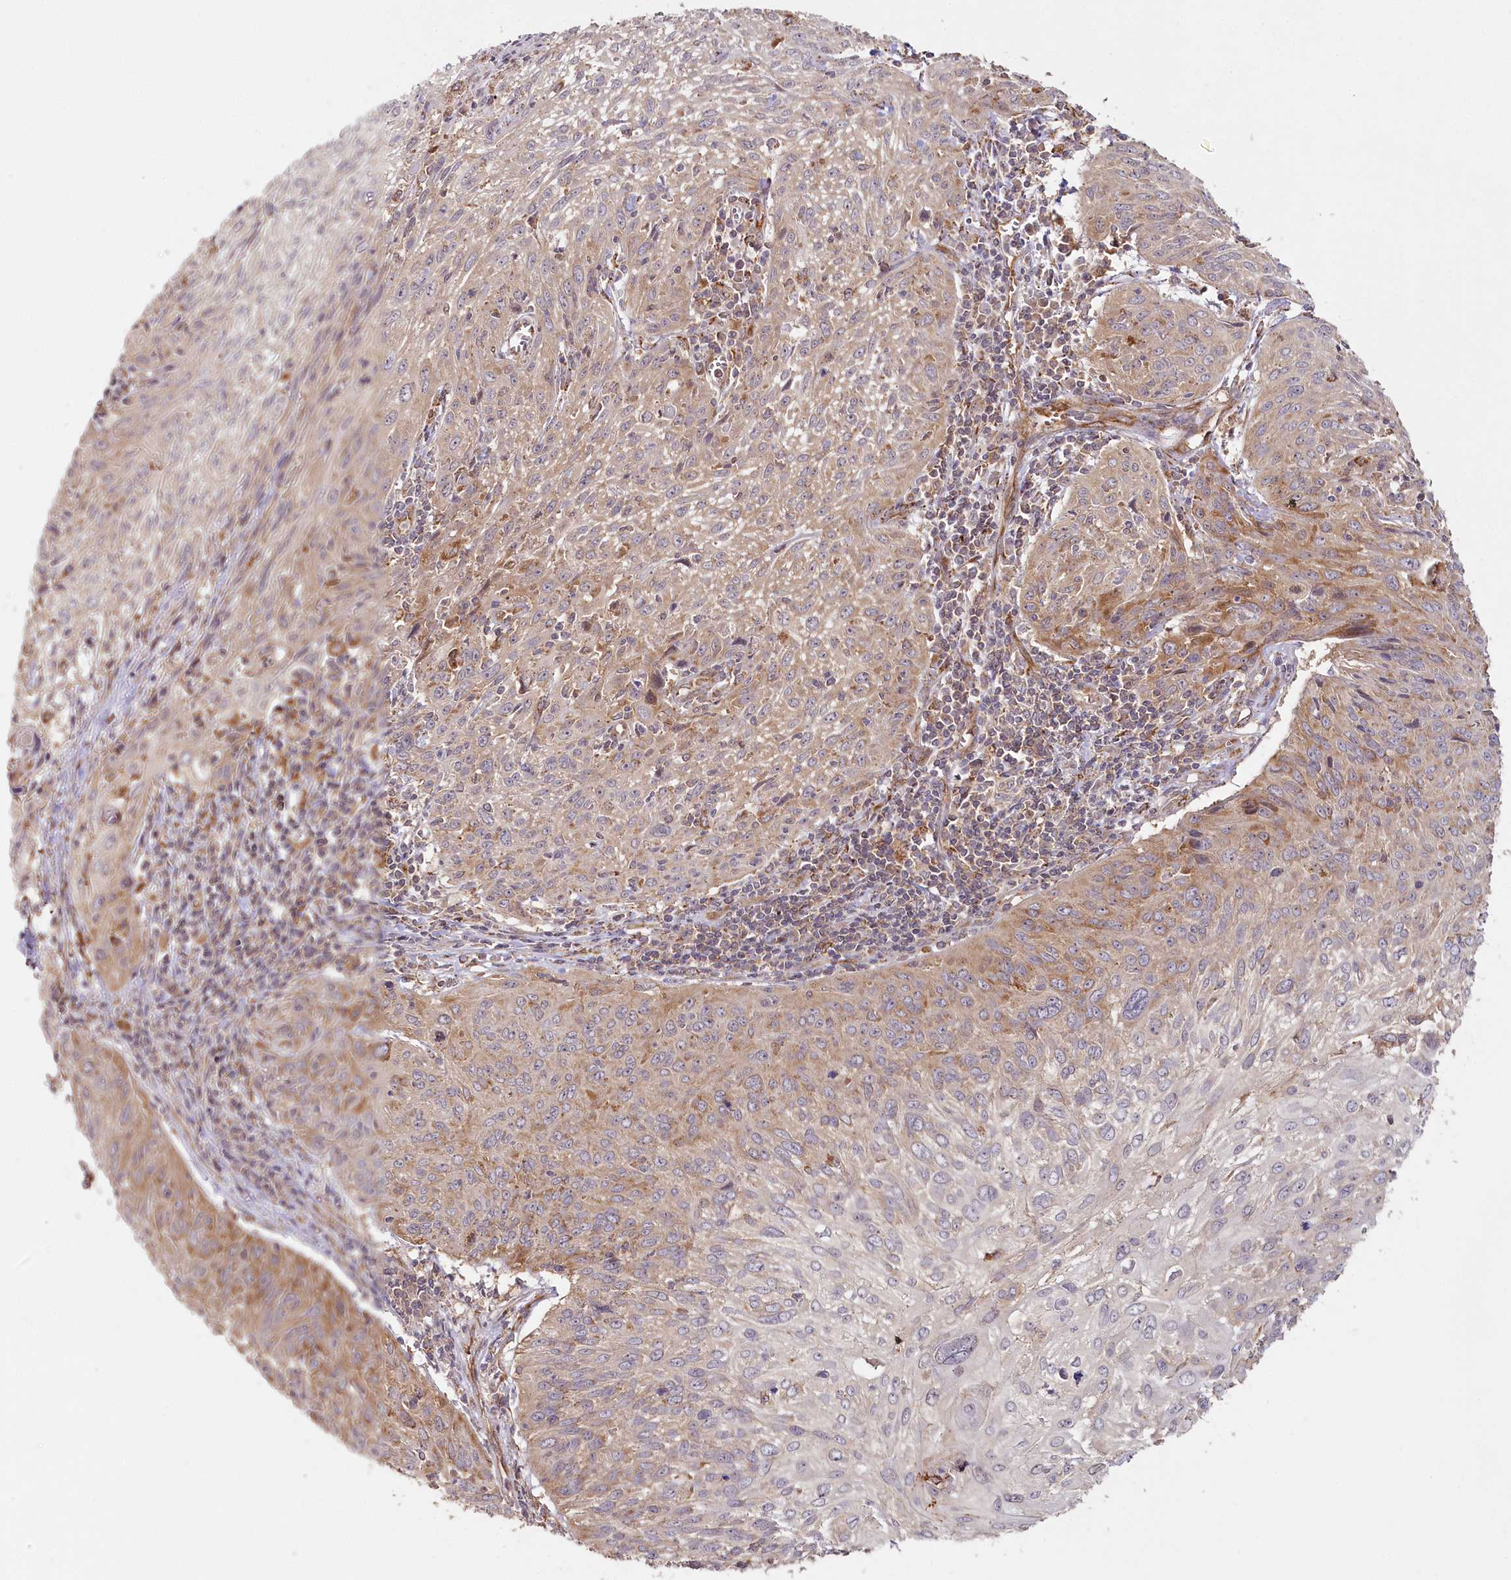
{"staining": {"intensity": "moderate", "quantity": "<25%", "location": "cytoplasmic/membranous"}, "tissue": "cervical cancer", "cell_type": "Tumor cells", "image_type": "cancer", "snomed": [{"axis": "morphology", "description": "Squamous cell carcinoma, NOS"}, {"axis": "topography", "description": "Cervix"}], "caption": "A micrograph showing moderate cytoplasmic/membranous expression in approximately <25% of tumor cells in squamous cell carcinoma (cervical), as visualized by brown immunohistochemical staining.", "gene": "OTUD4", "patient": {"sex": "female", "age": 51}}